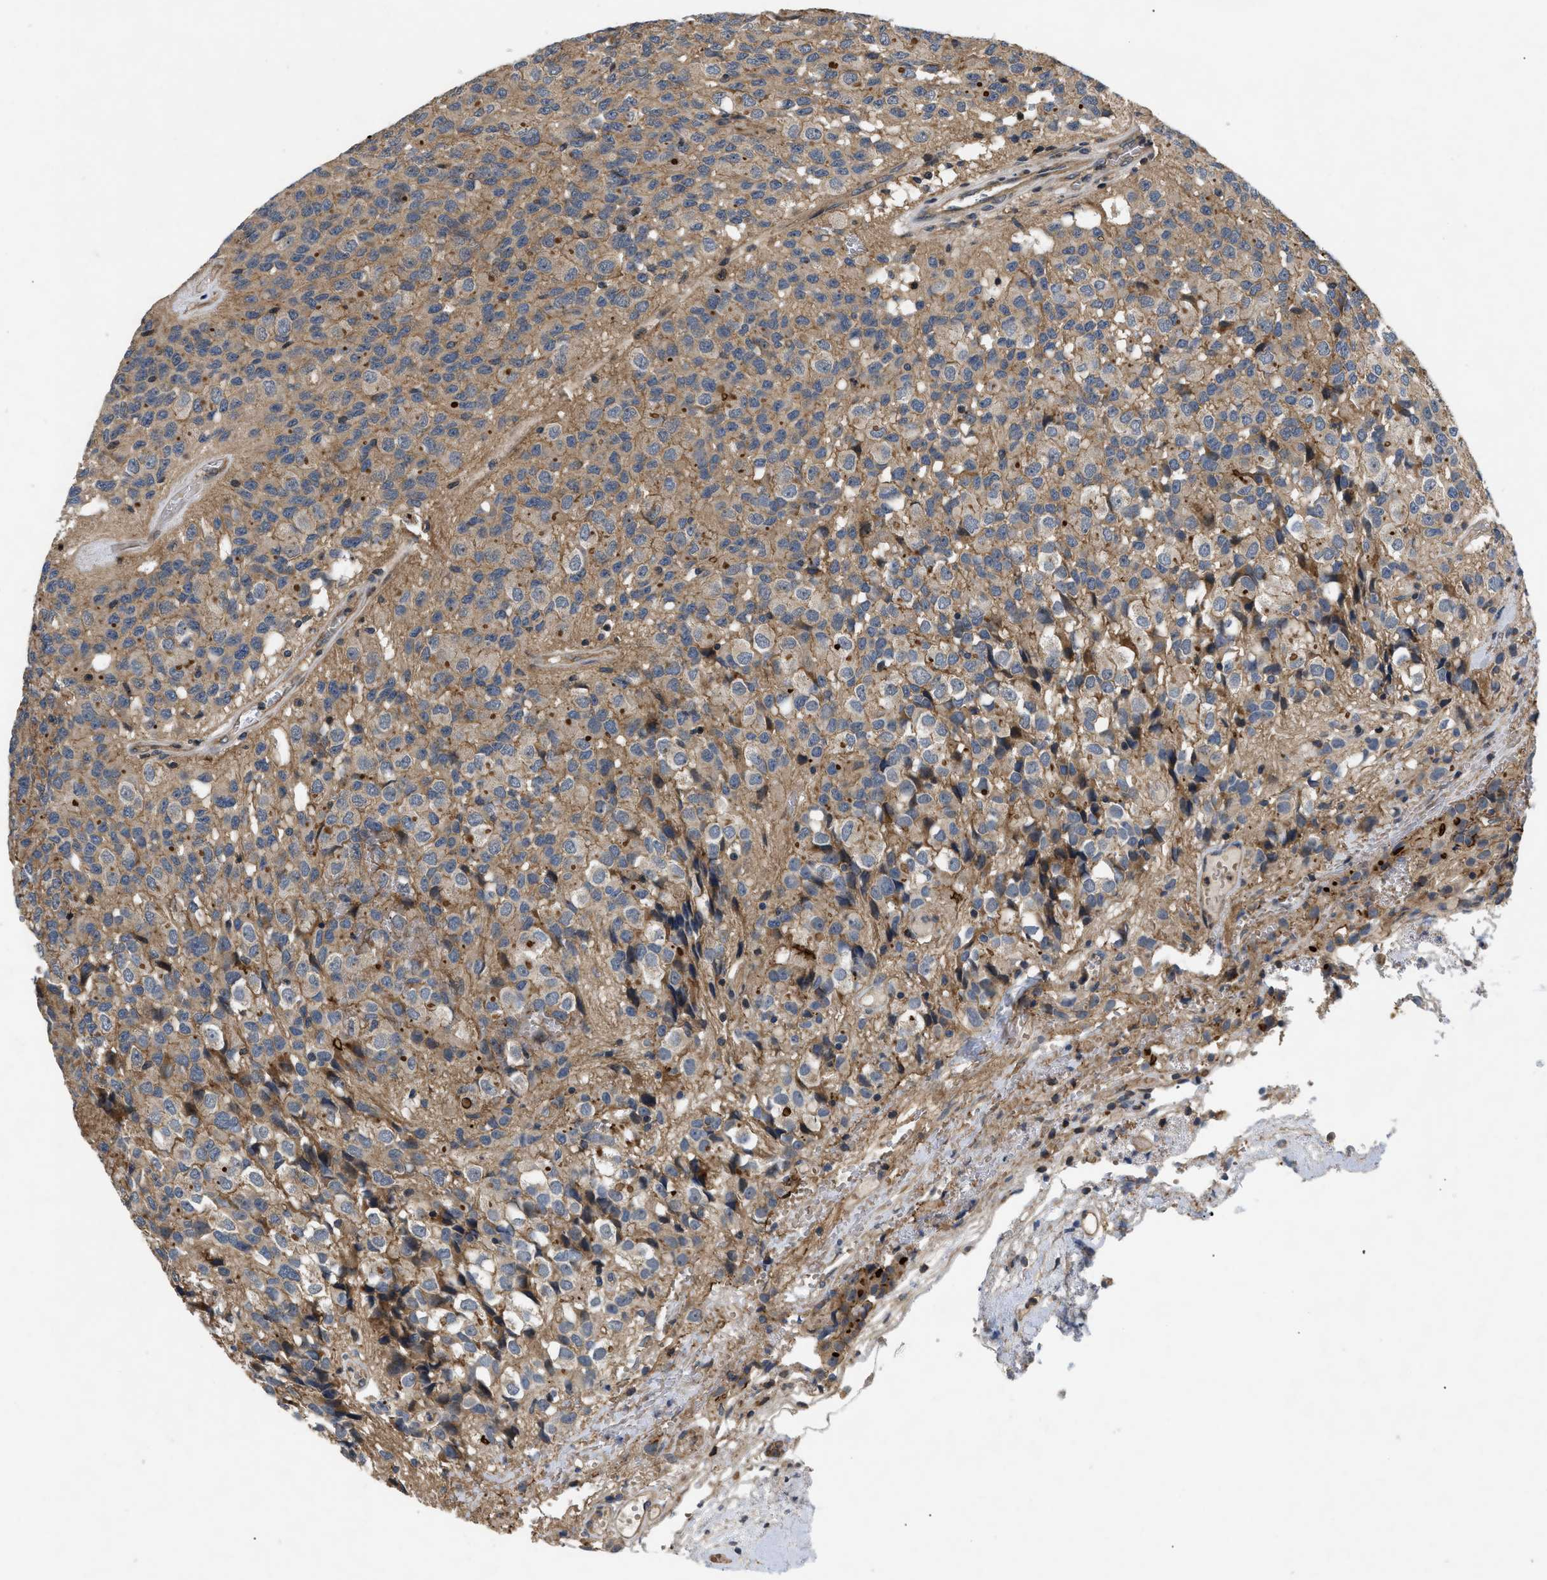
{"staining": {"intensity": "moderate", "quantity": "<25%", "location": "nuclear"}, "tissue": "glioma", "cell_type": "Tumor cells", "image_type": "cancer", "snomed": [{"axis": "morphology", "description": "Glioma, malignant, High grade"}, {"axis": "topography", "description": "Brain"}], "caption": "Malignant glioma (high-grade) tissue reveals moderate nuclear expression in approximately <25% of tumor cells", "gene": "HMGCR", "patient": {"sex": "male", "age": 32}}